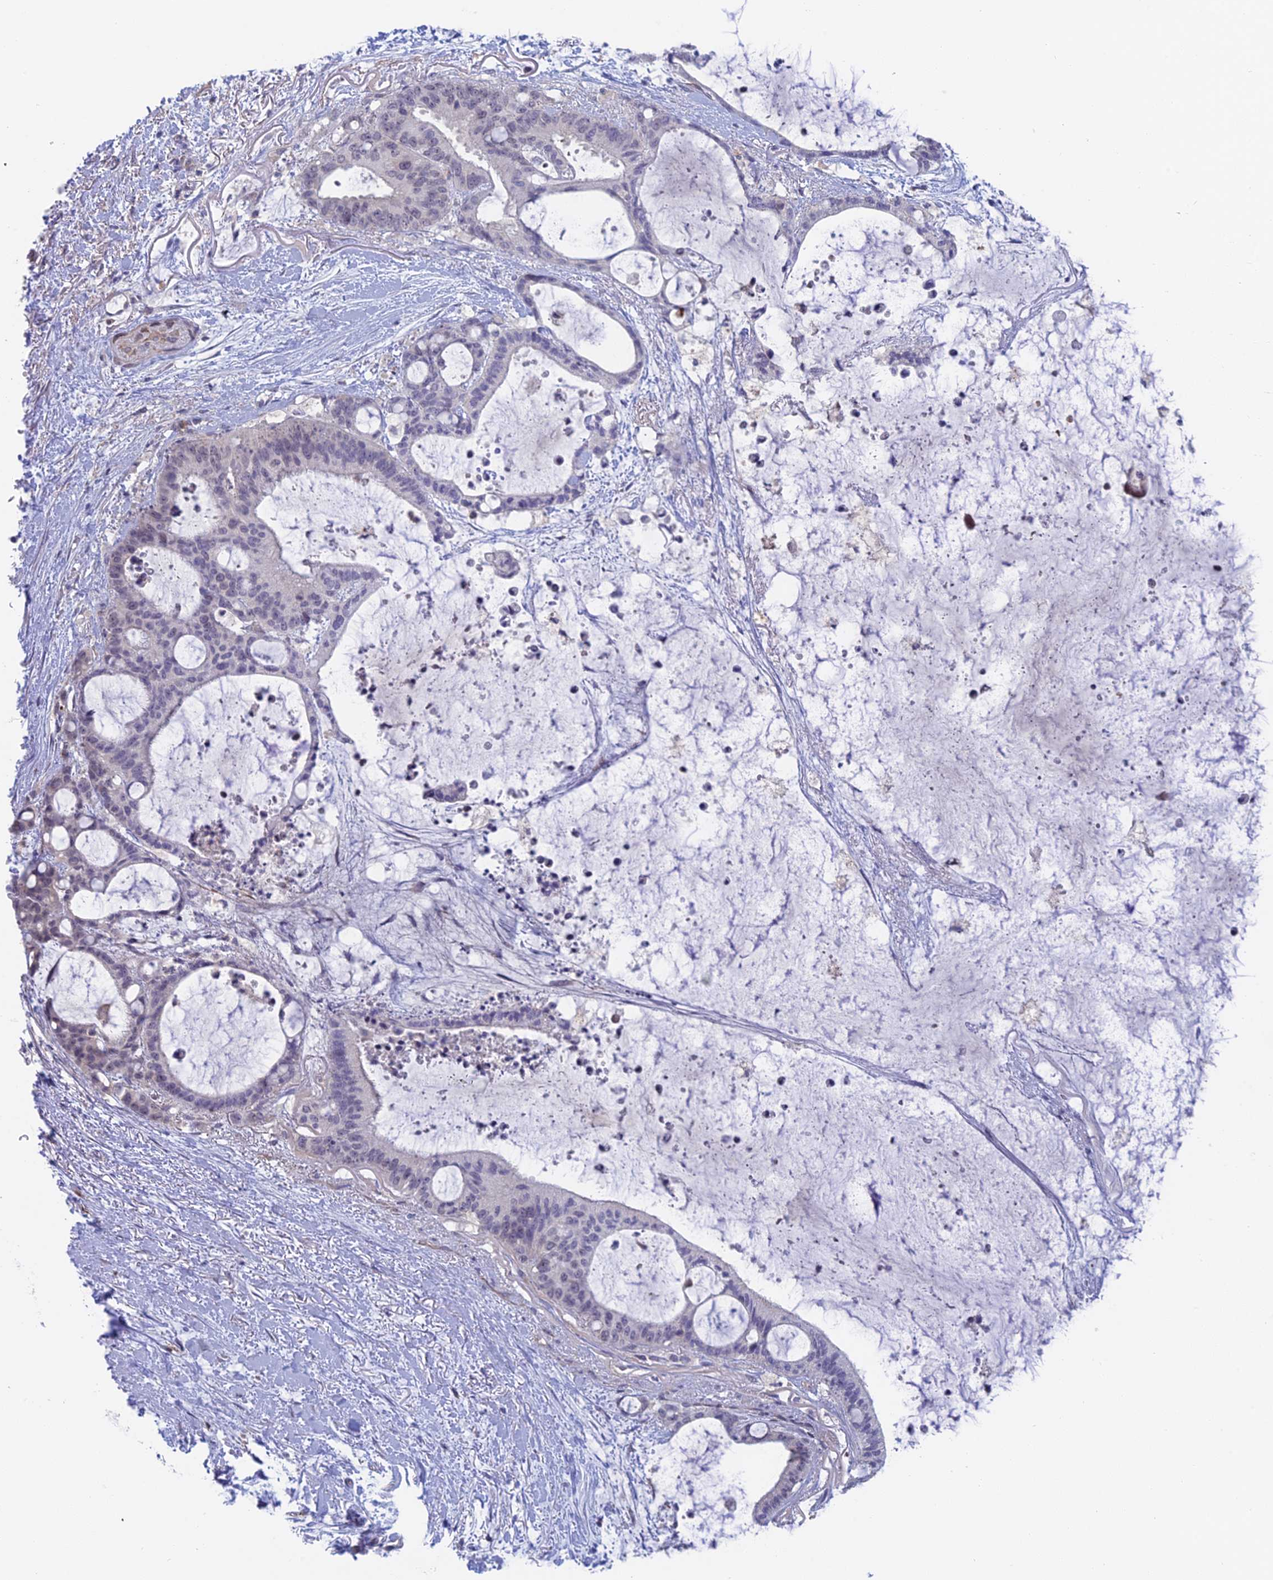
{"staining": {"intensity": "negative", "quantity": "none", "location": "none"}, "tissue": "liver cancer", "cell_type": "Tumor cells", "image_type": "cancer", "snomed": [{"axis": "morphology", "description": "Normal tissue, NOS"}, {"axis": "morphology", "description": "Cholangiocarcinoma"}, {"axis": "topography", "description": "Liver"}, {"axis": "topography", "description": "Peripheral nerve tissue"}], "caption": "The image shows no staining of tumor cells in liver cancer.", "gene": "PPP1R26", "patient": {"sex": "female", "age": 73}}